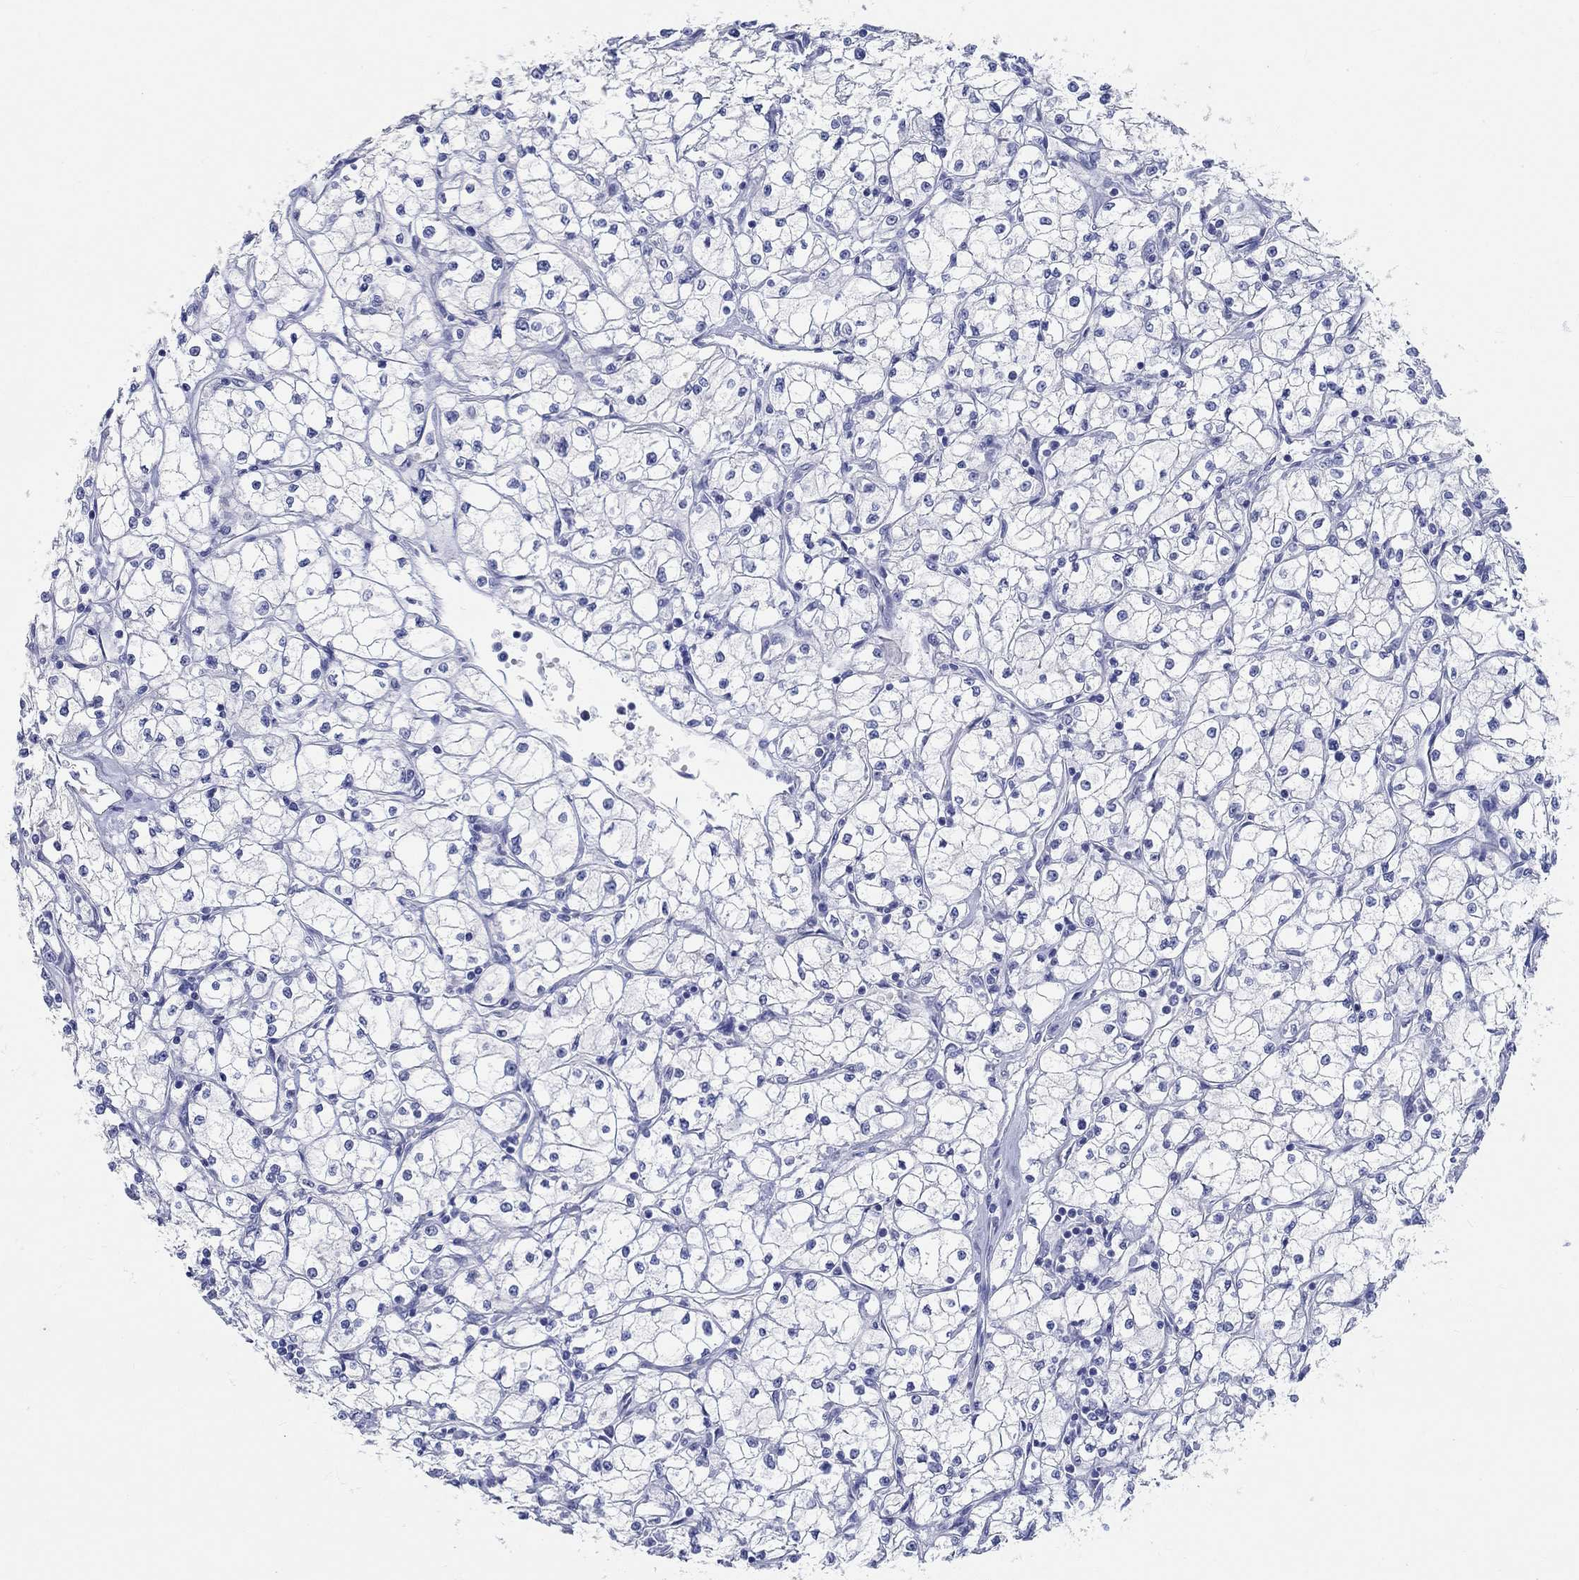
{"staining": {"intensity": "negative", "quantity": "none", "location": "none"}, "tissue": "renal cancer", "cell_type": "Tumor cells", "image_type": "cancer", "snomed": [{"axis": "morphology", "description": "Adenocarcinoma, NOS"}, {"axis": "topography", "description": "Kidney"}], "caption": "The micrograph exhibits no staining of tumor cells in adenocarcinoma (renal). (Brightfield microscopy of DAB (3,3'-diaminobenzidine) immunohistochemistry (IHC) at high magnification).", "gene": "GRIA3", "patient": {"sex": "male", "age": 67}}